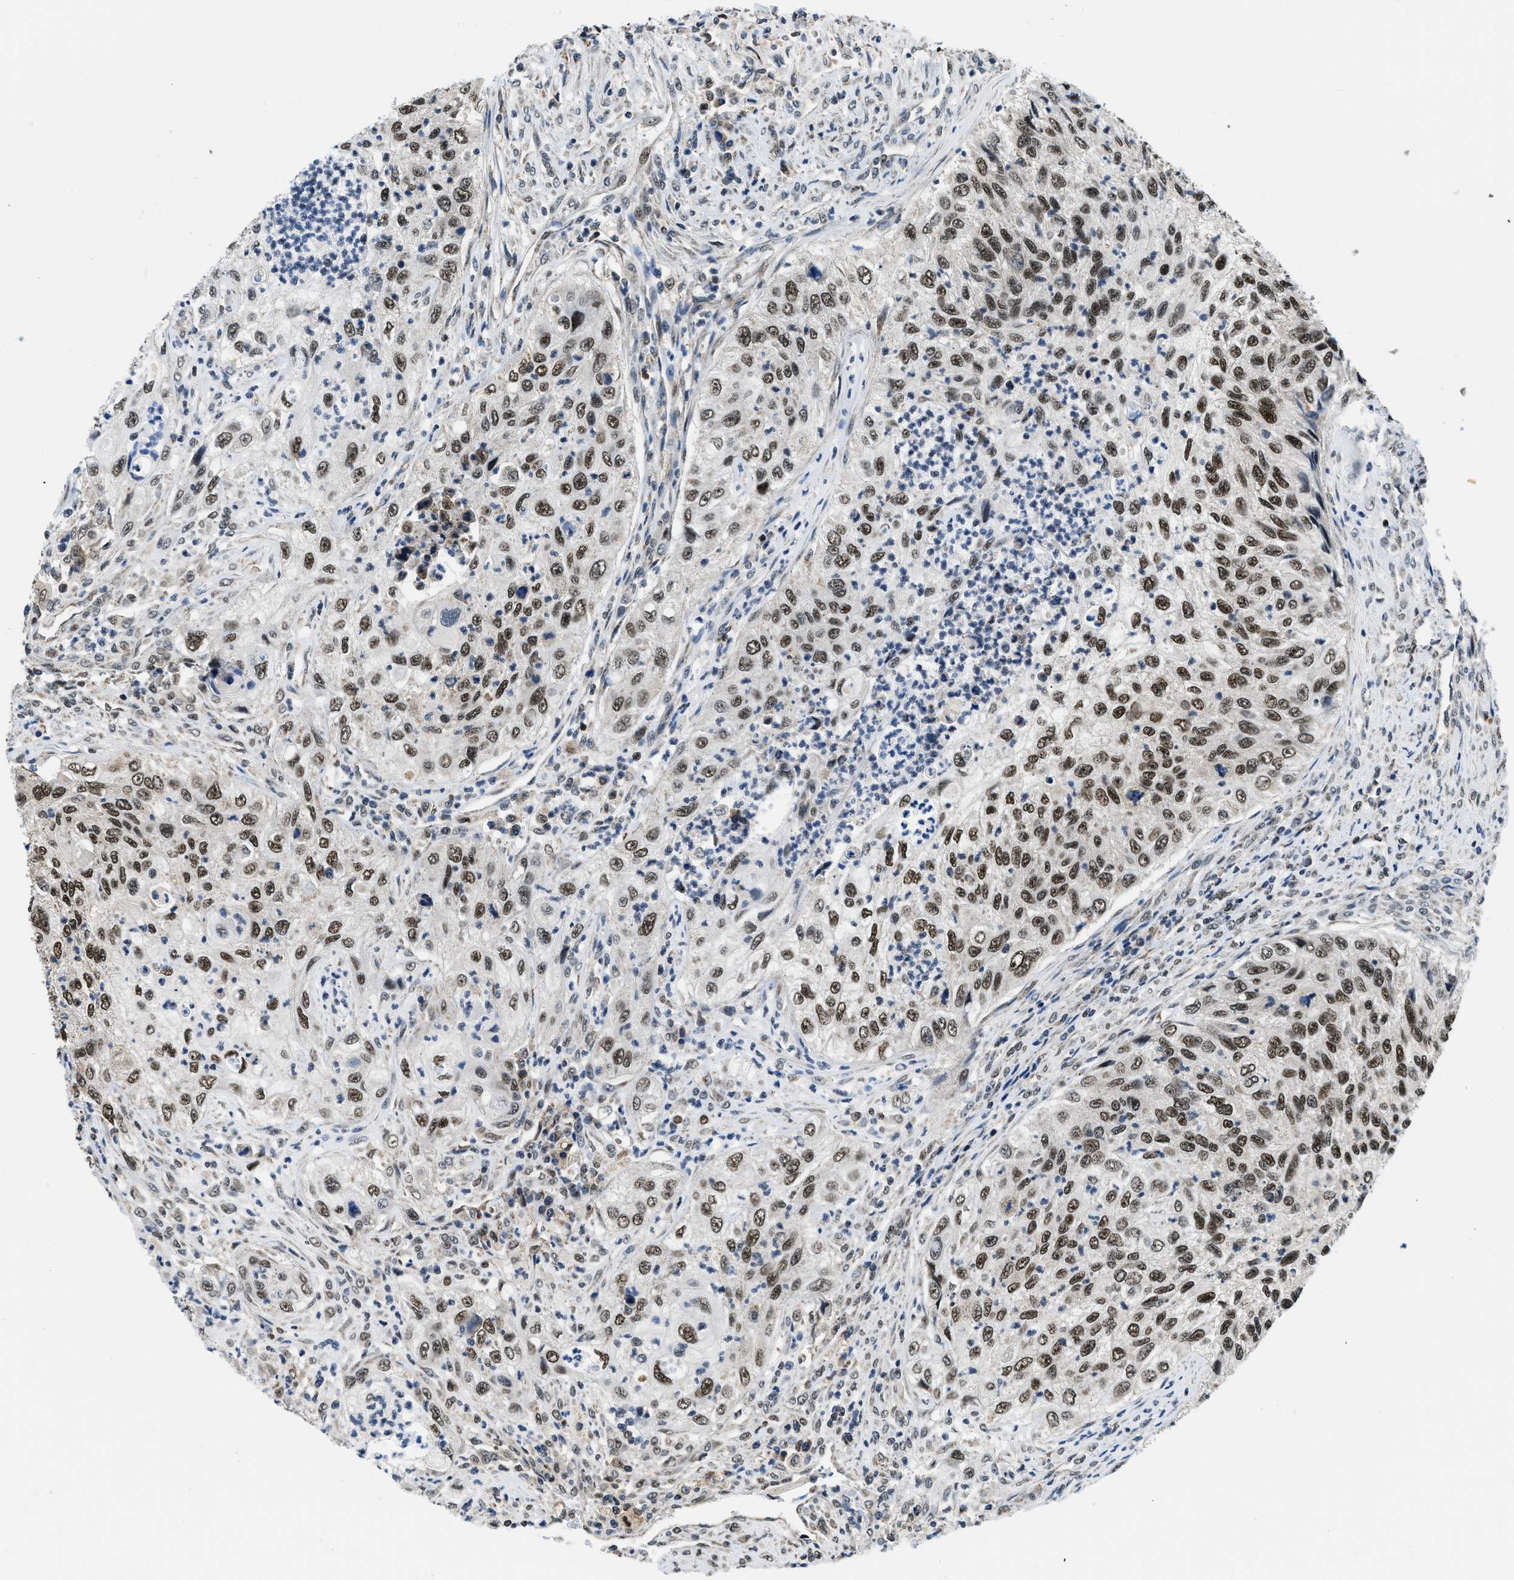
{"staining": {"intensity": "strong", "quantity": ">75%", "location": "nuclear"}, "tissue": "urothelial cancer", "cell_type": "Tumor cells", "image_type": "cancer", "snomed": [{"axis": "morphology", "description": "Urothelial carcinoma, High grade"}, {"axis": "topography", "description": "Urinary bladder"}], "caption": "Tumor cells exhibit strong nuclear staining in about >75% of cells in urothelial cancer. The protein of interest is shown in brown color, while the nuclei are stained blue.", "gene": "KDM3B", "patient": {"sex": "female", "age": 60}}